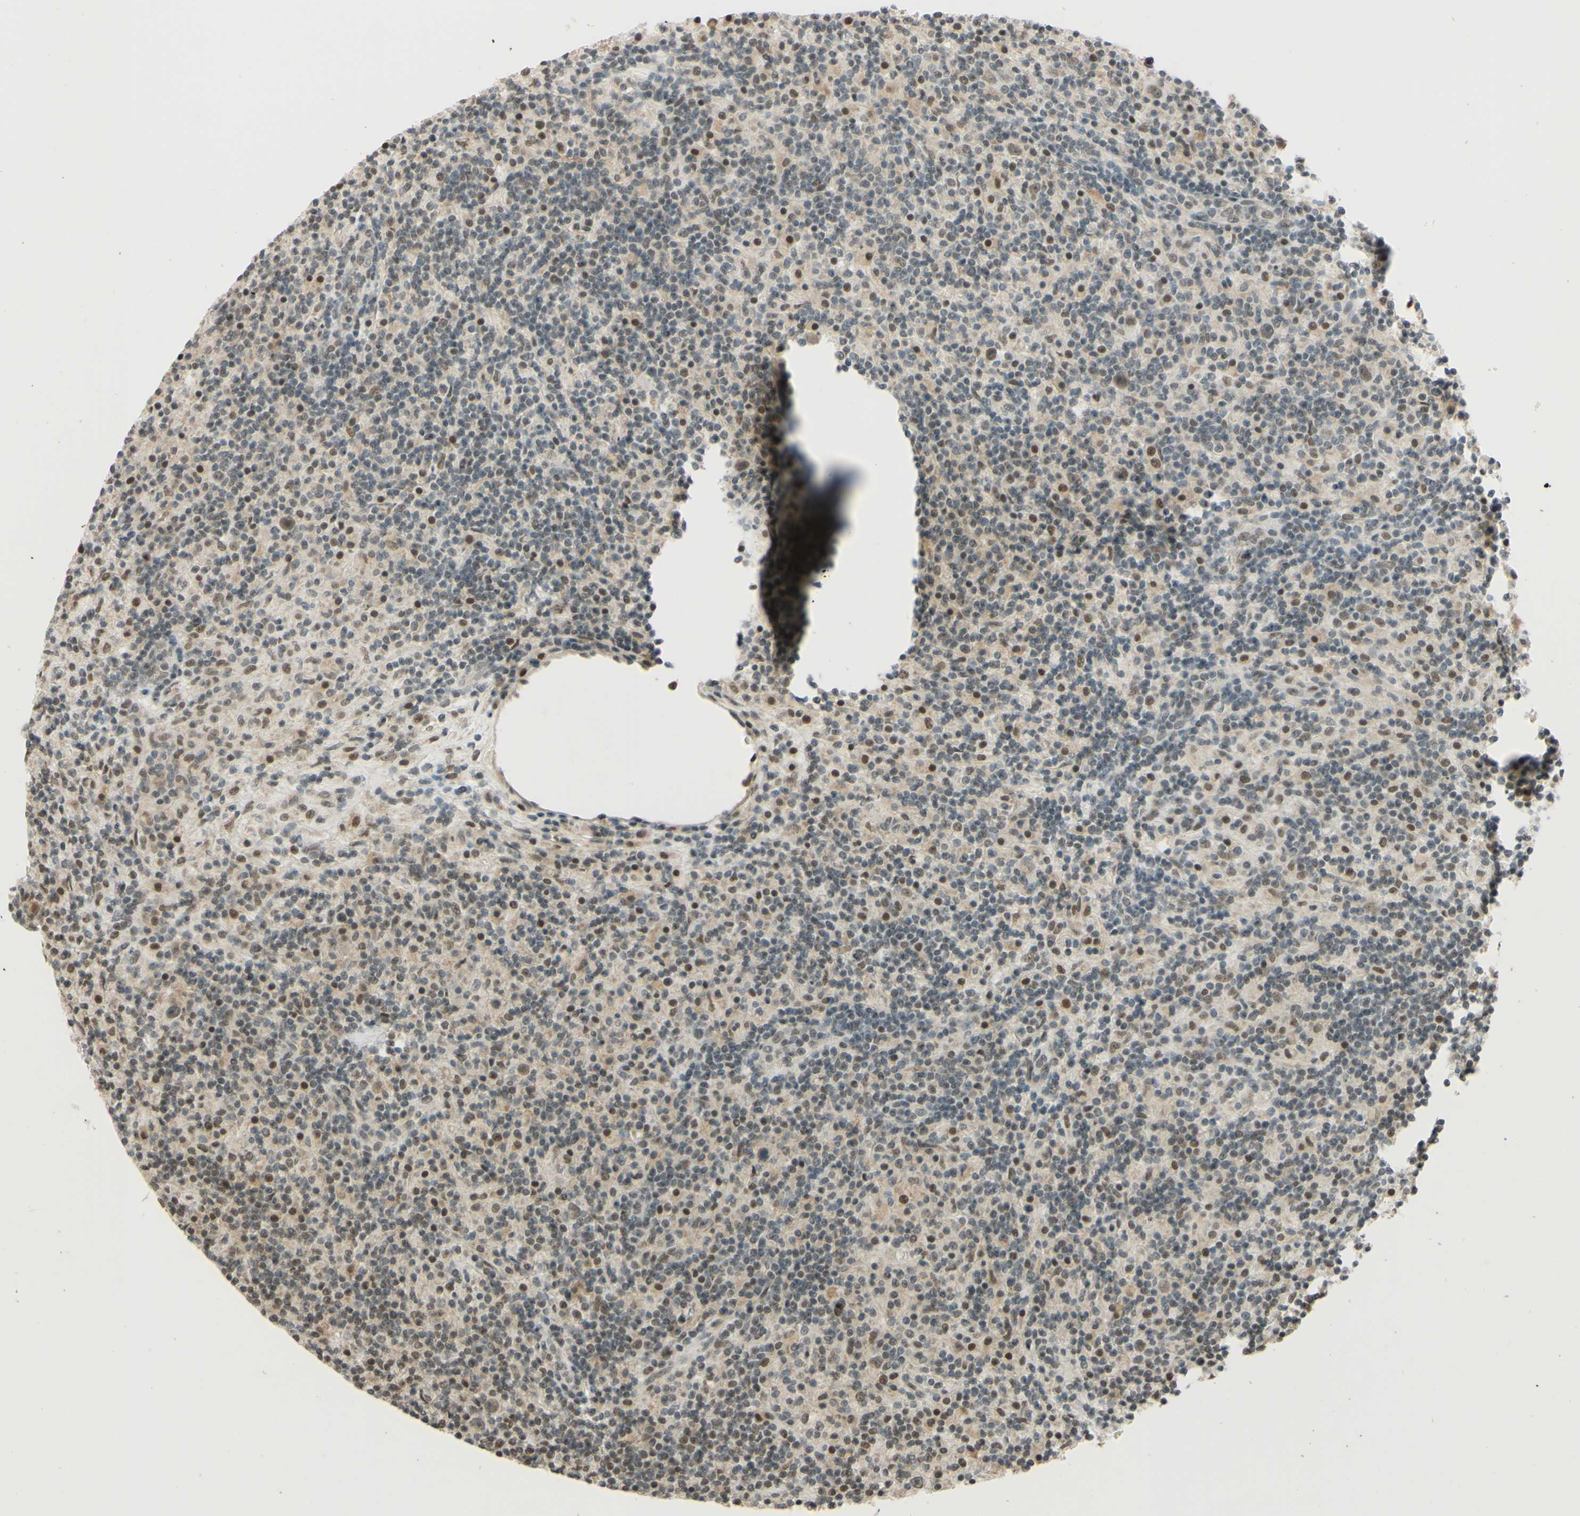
{"staining": {"intensity": "moderate", "quantity": ">75%", "location": "nuclear"}, "tissue": "lymphoma", "cell_type": "Tumor cells", "image_type": "cancer", "snomed": [{"axis": "morphology", "description": "Hodgkin's disease, NOS"}, {"axis": "topography", "description": "Lymph node"}], "caption": "Protein analysis of Hodgkin's disease tissue demonstrates moderate nuclear expression in about >75% of tumor cells.", "gene": "SMARCB1", "patient": {"sex": "male", "age": 70}}